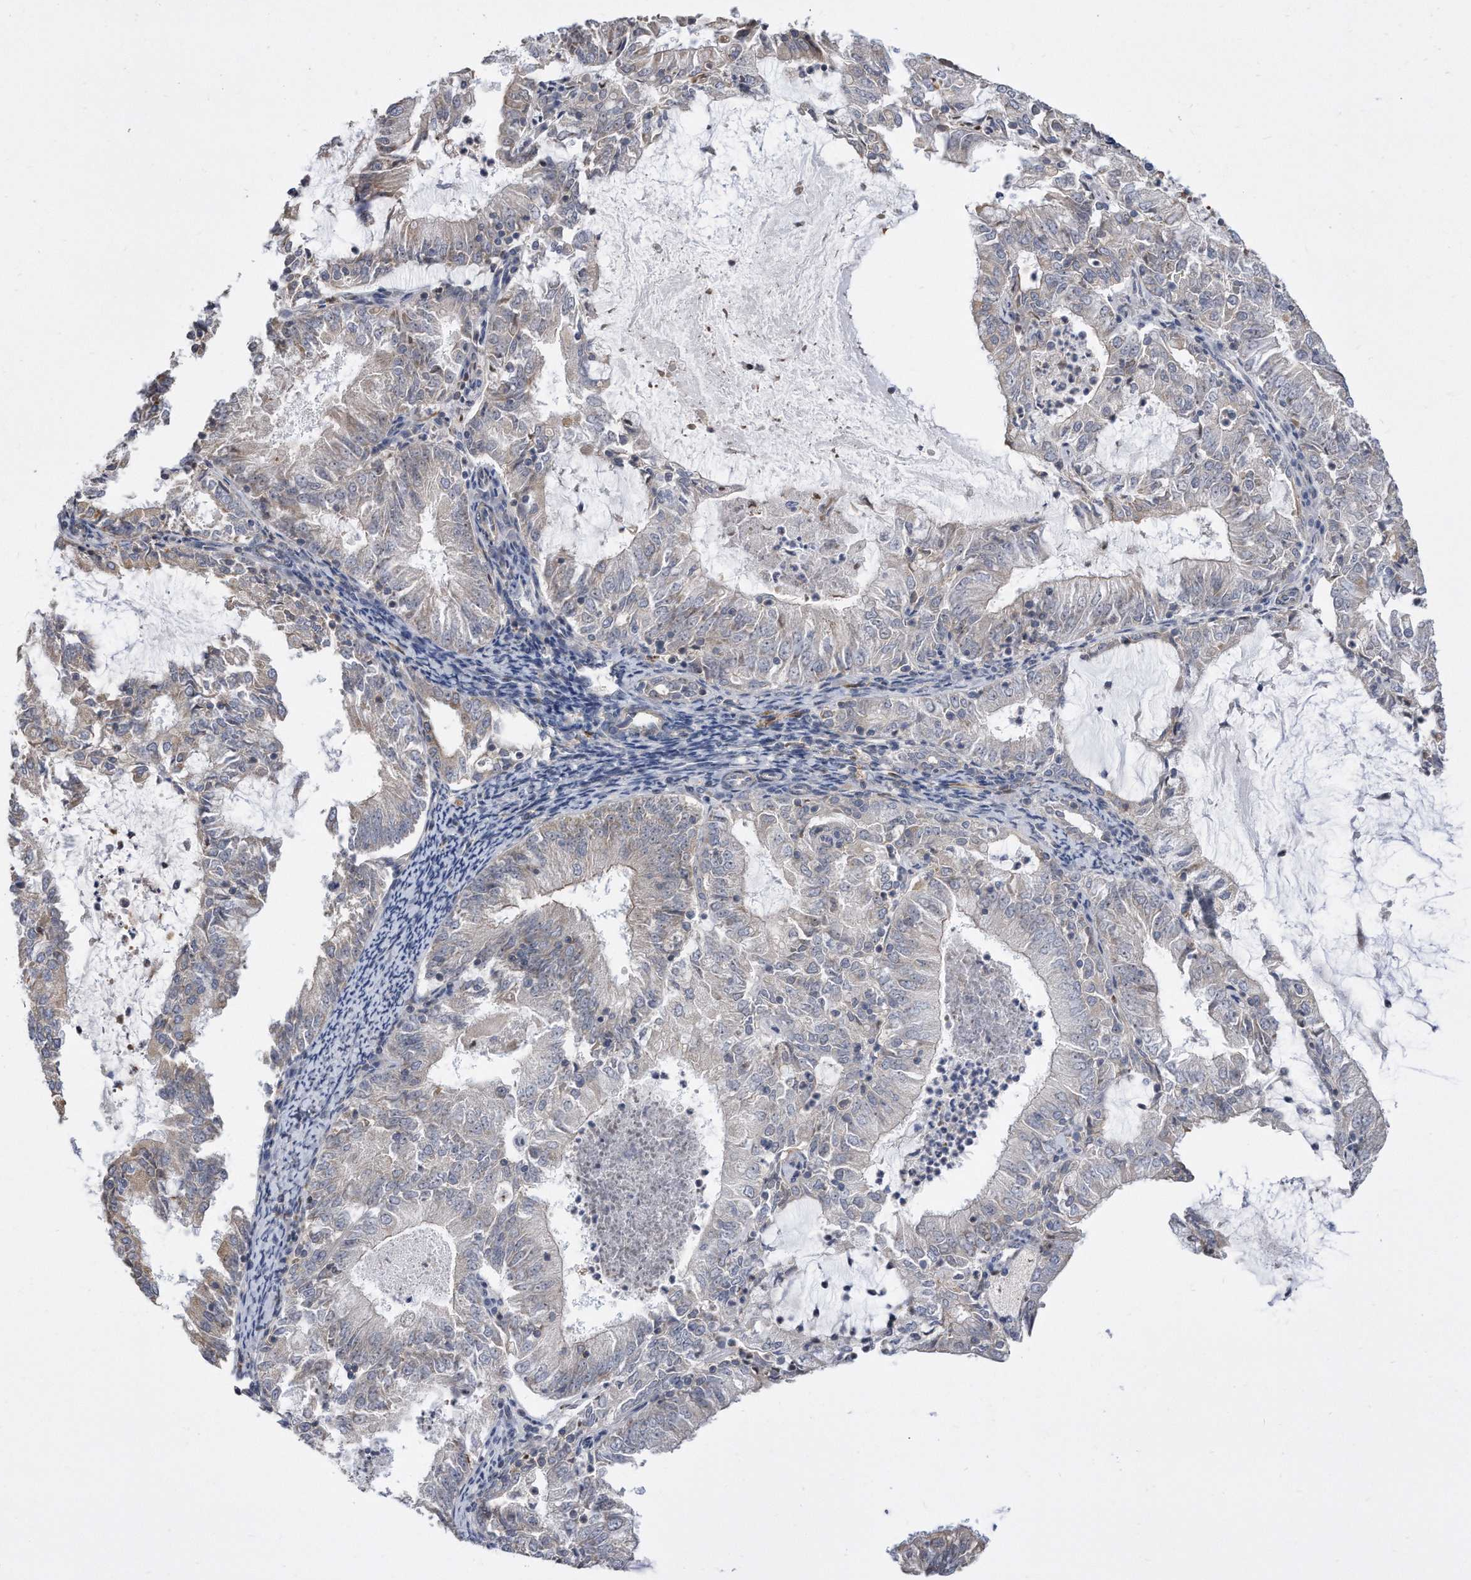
{"staining": {"intensity": "negative", "quantity": "none", "location": "none"}, "tissue": "endometrial cancer", "cell_type": "Tumor cells", "image_type": "cancer", "snomed": [{"axis": "morphology", "description": "Adenocarcinoma, NOS"}, {"axis": "topography", "description": "Endometrium"}], "caption": "Protein analysis of adenocarcinoma (endometrial) reveals no significant staining in tumor cells.", "gene": "TCP1", "patient": {"sex": "female", "age": 57}}